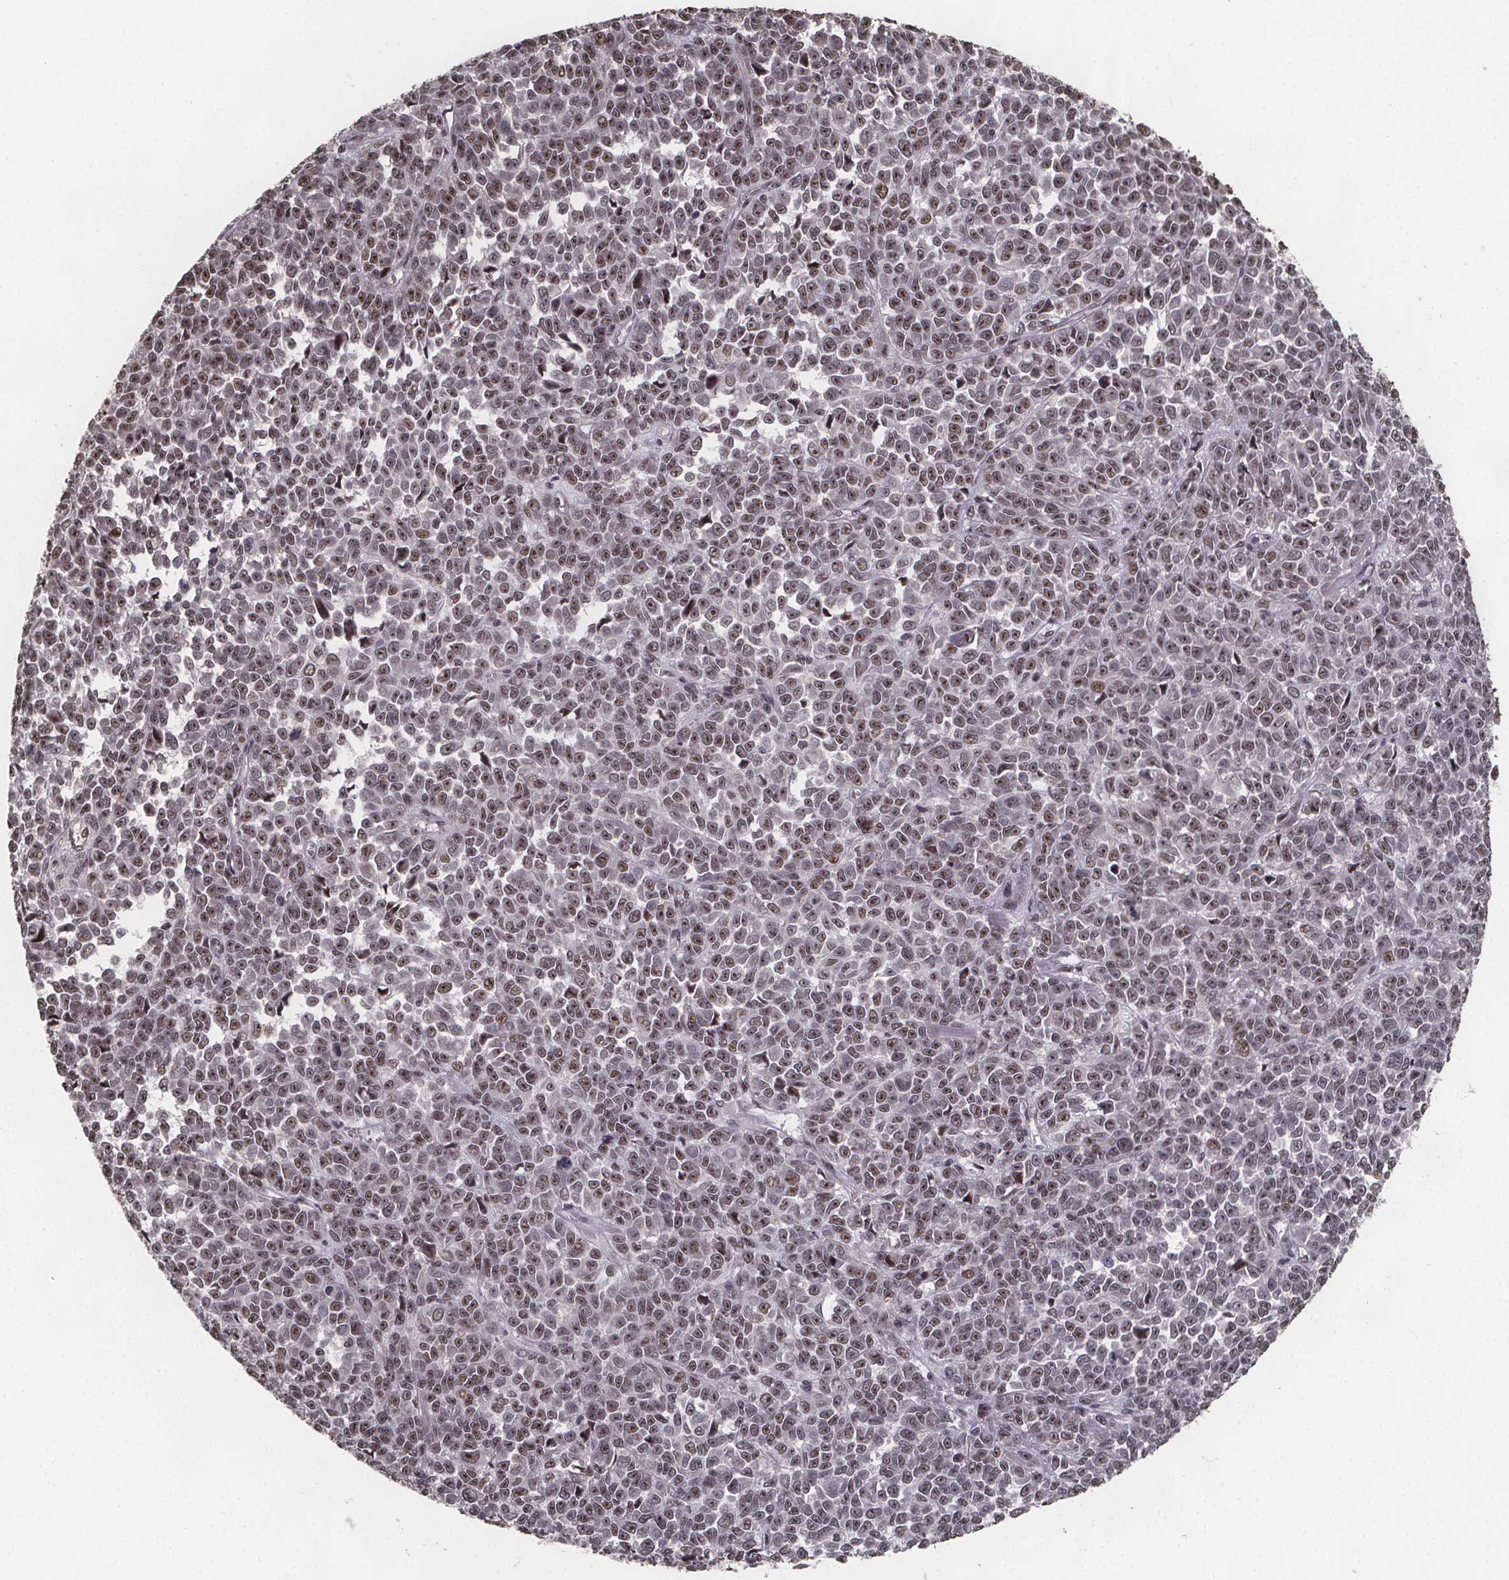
{"staining": {"intensity": "moderate", "quantity": ">75%", "location": "nuclear"}, "tissue": "melanoma", "cell_type": "Tumor cells", "image_type": "cancer", "snomed": [{"axis": "morphology", "description": "Malignant melanoma, NOS"}, {"axis": "topography", "description": "Skin"}], "caption": "High-power microscopy captured an immunohistochemistry (IHC) histopathology image of melanoma, revealing moderate nuclear staining in about >75% of tumor cells.", "gene": "U2SURP", "patient": {"sex": "female", "age": 95}}